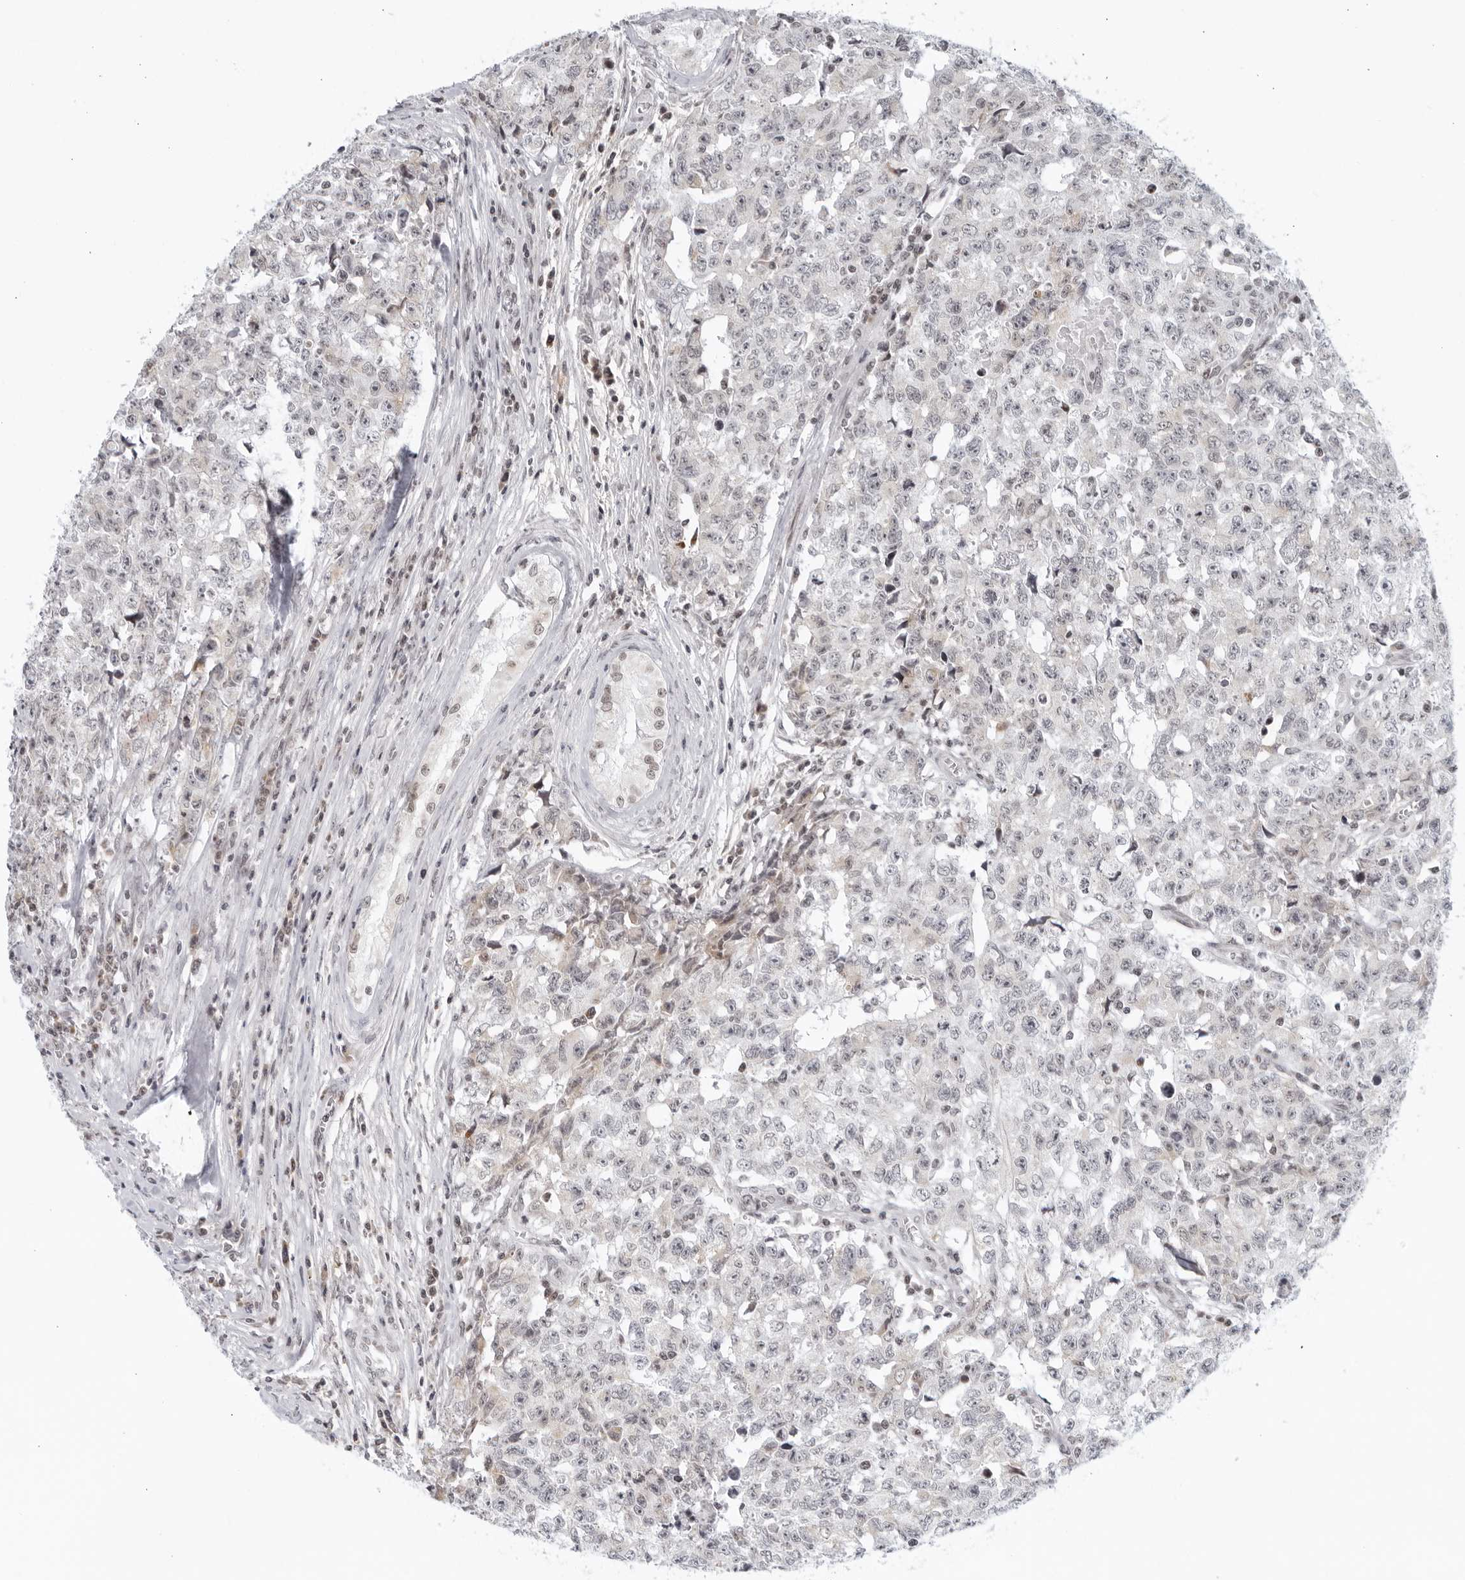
{"staining": {"intensity": "negative", "quantity": "none", "location": "none"}, "tissue": "testis cancer", "cell_type": "Tumor cells", "image_type": "cancer", "snomed": [{"axis": "morphology", "description": "Carcinoma, Embryonal, NOS"}, {"axis": "topography", "description": "Testis"}], "caption": "This is a micrograph of immunohistochemistry staining of testis cancer, which shows no expression in tumor cells.", "gene": "RAB11FIP3", "patient": {"sex": "male", "age": 28}}